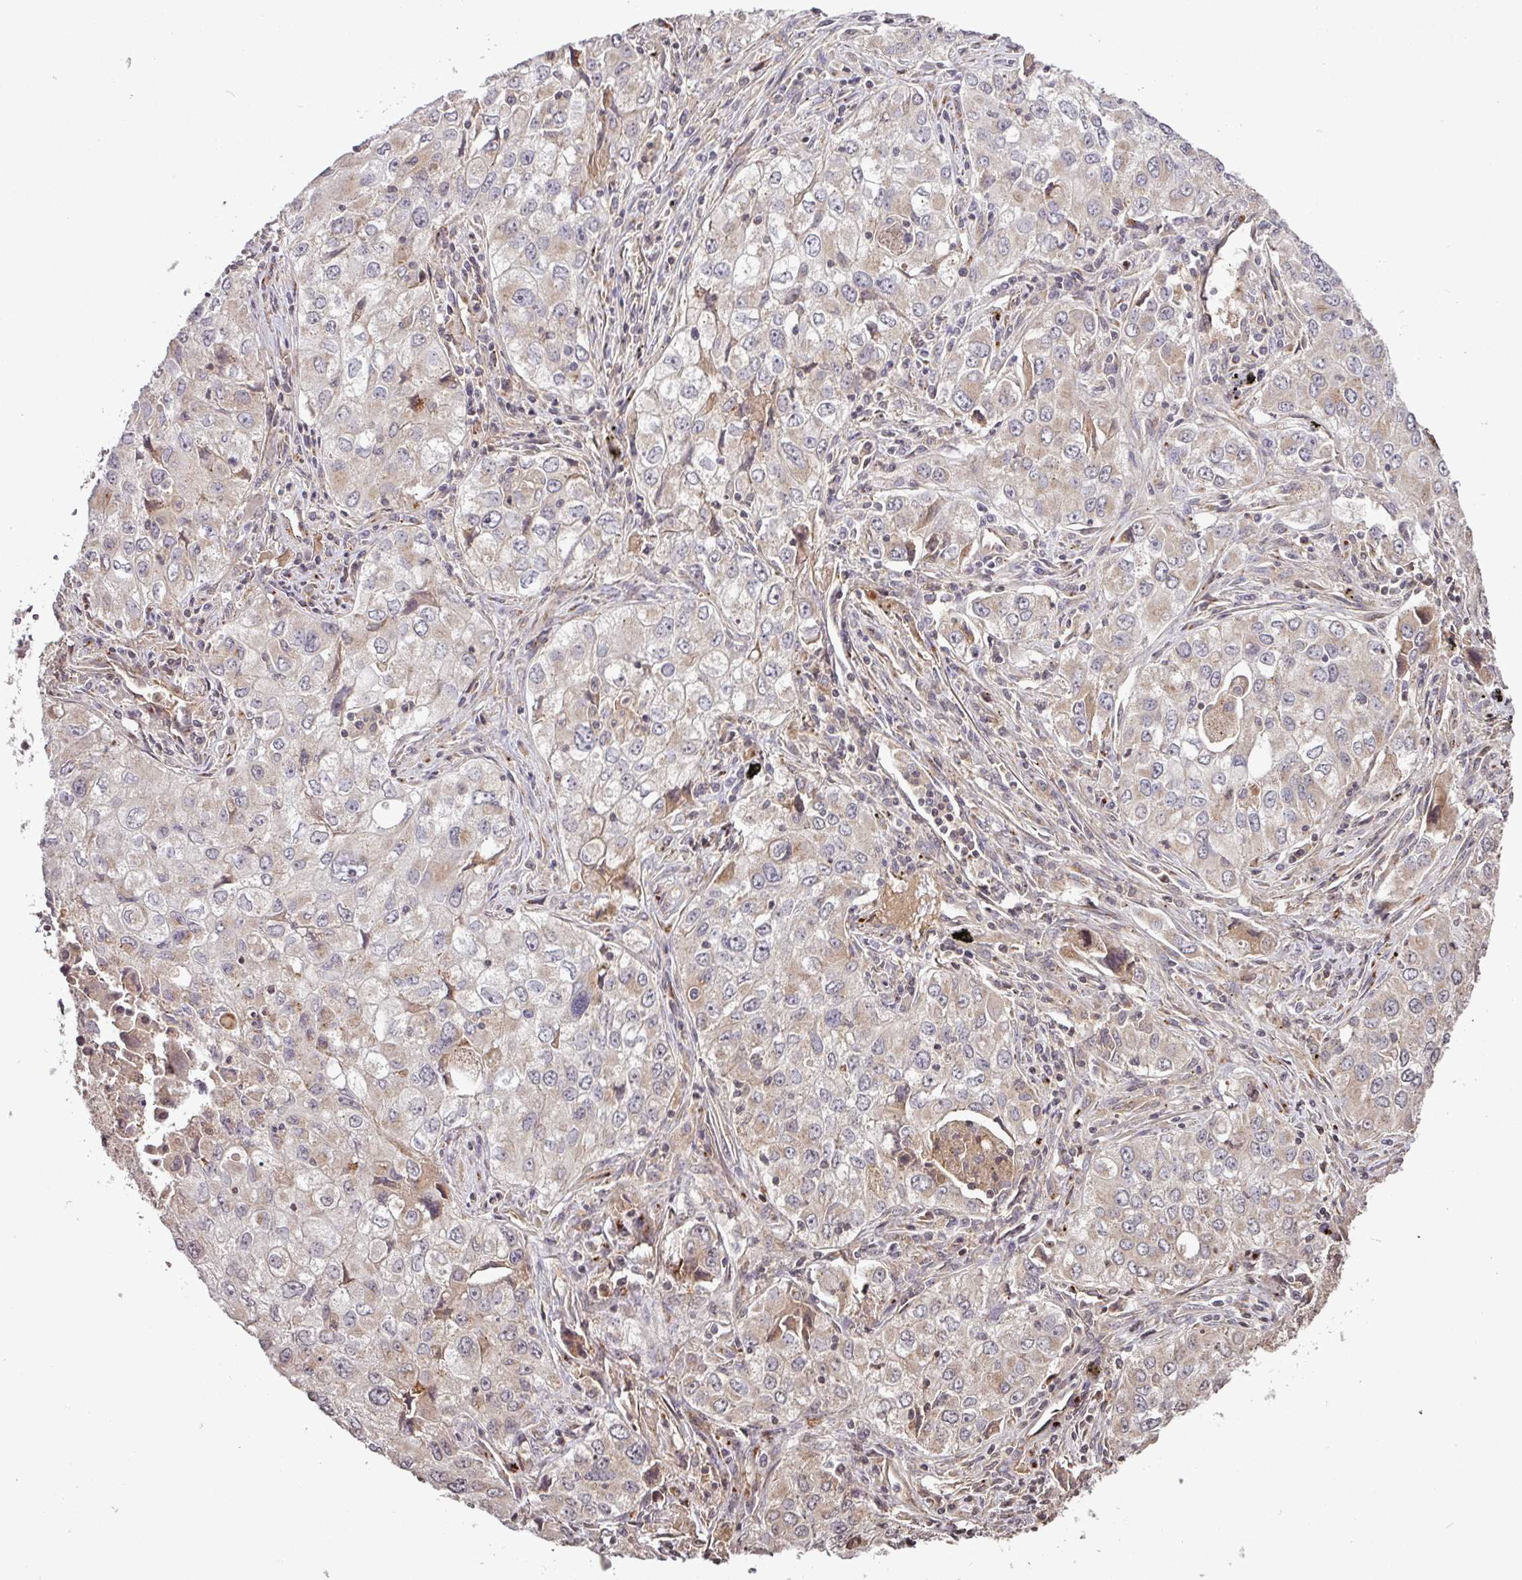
{"staining": {"intensity": "moderate", "quantity": "<25%", "location": "cytoplasmic/membranous"}, "tissue": "lung cancer", "cell_type": "Tumor cells", "image_type": "cancer", "snomed": [{"axis": "morphology", "description": "Adenocarcinoma, NOS"}, {"axis": "morphology", "description": "Adenocarcinoma, metastatic, NOS"}, {"axis": "topography", "description": "Lymph node"}, {"axis": "topography", "description": "Lung"}], "caption": "Moderate cytoplasmic/membranous staining for a protein is seen in about <25% of tumor cells of metastatic adenocarcinoma (lung) using immunohistochemistry.", "gene": "MRRF", "patient": {"sex": "female", "age": 42}}